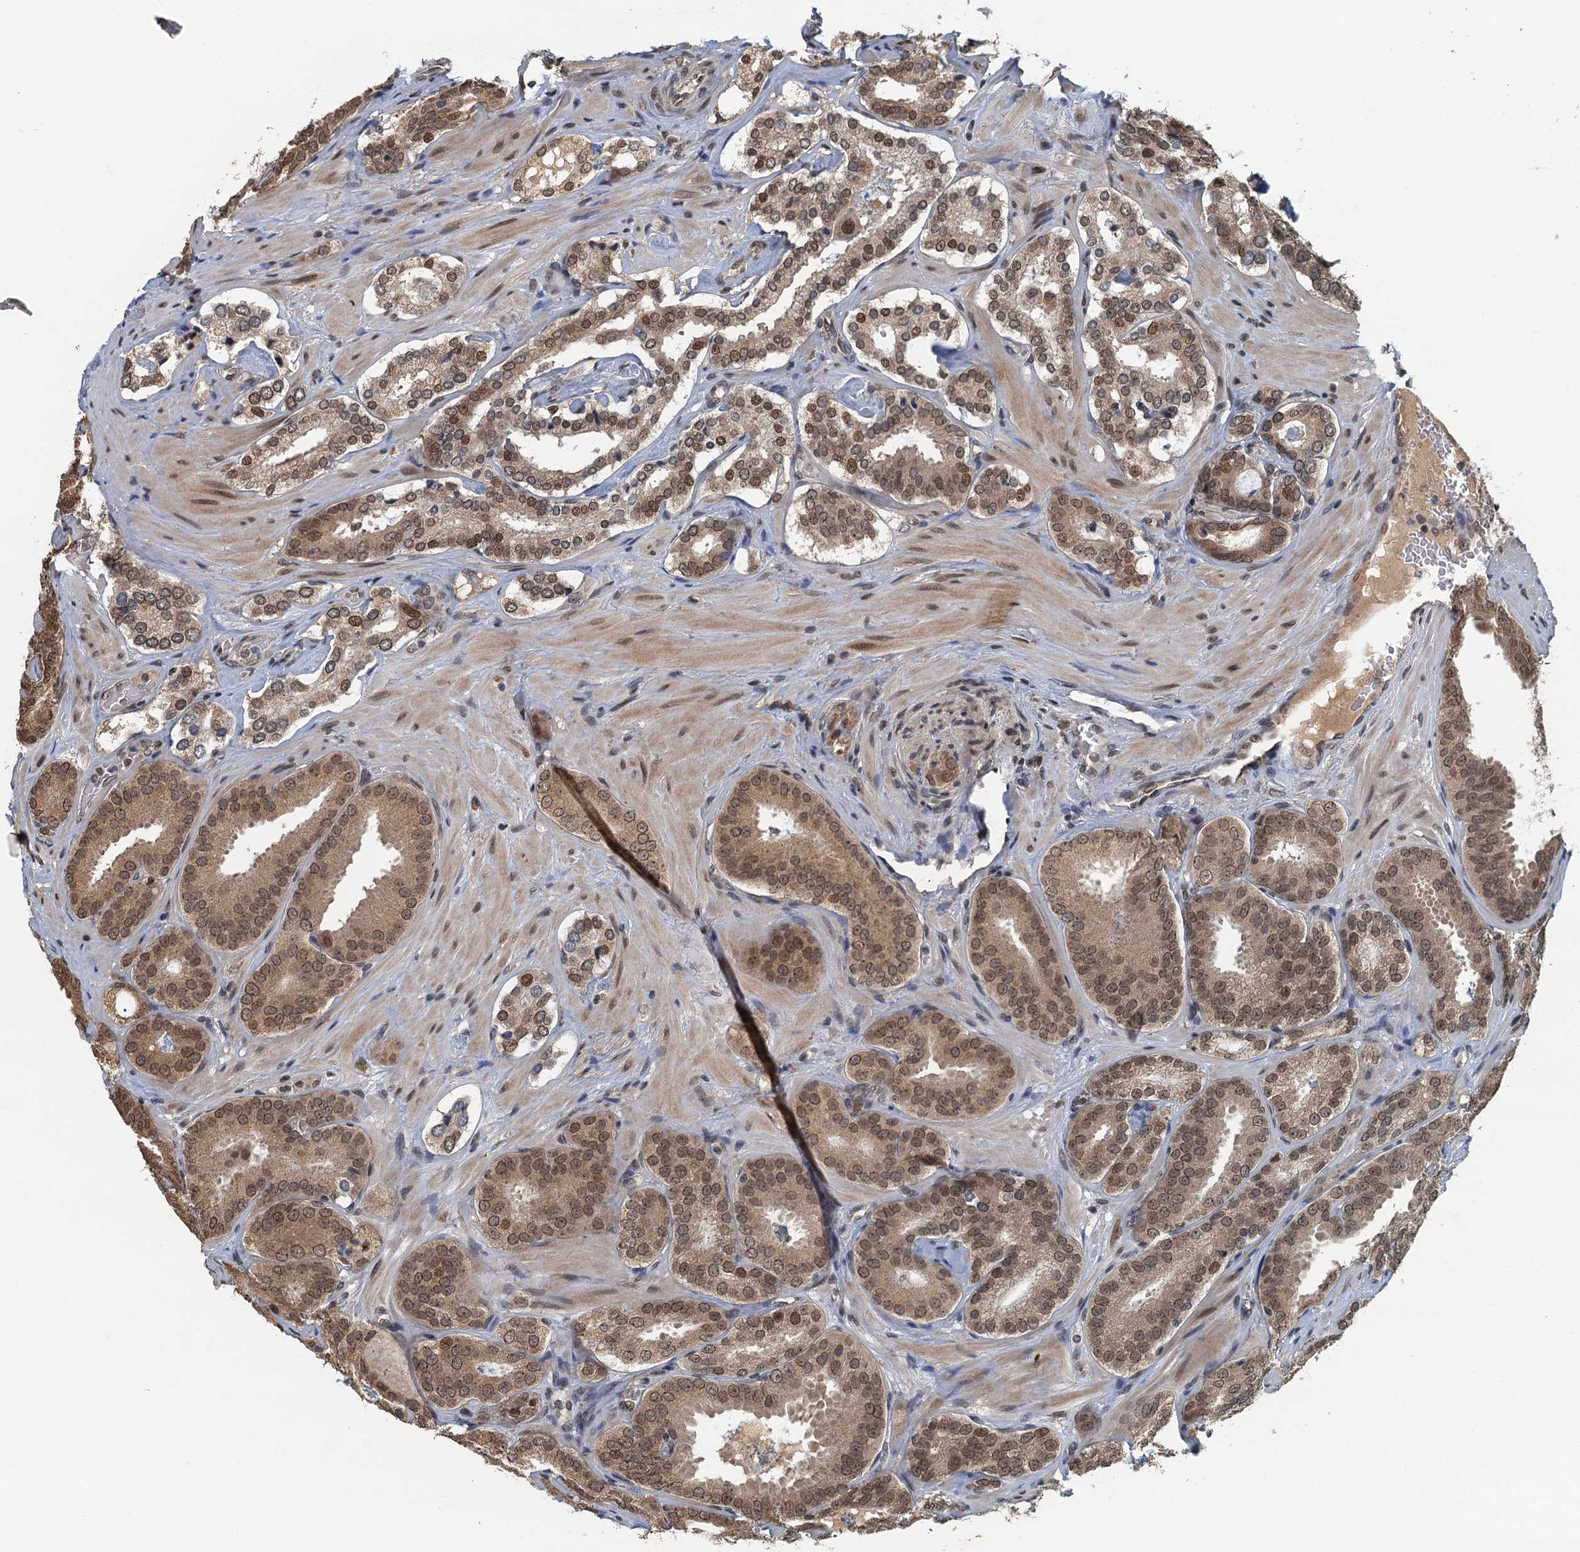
{"staining": {"intensity": "moderate", "quantity": ">75%", "location": "cytoplasmic/membranous,nuclear"}, "tissue": "prostate cancer", "cell_type": "Tumor cells", "image_type": "cancer", "snomed": [{"axis": "morphology", "description": "Adenocarcinoma, High grade"}, {"axis": "topography", "description": "Prostate"}], "caption": "Approximately >75% of tumor cells in human prostate high-grade adenocarcinoma demonstrate moderate cytoplasmic/membranous and nuclear protein expression as visualized by brown immunohistochemical staining.", "gene": "CKAP2L", "patient": {"sex": "male", "age": 63}}